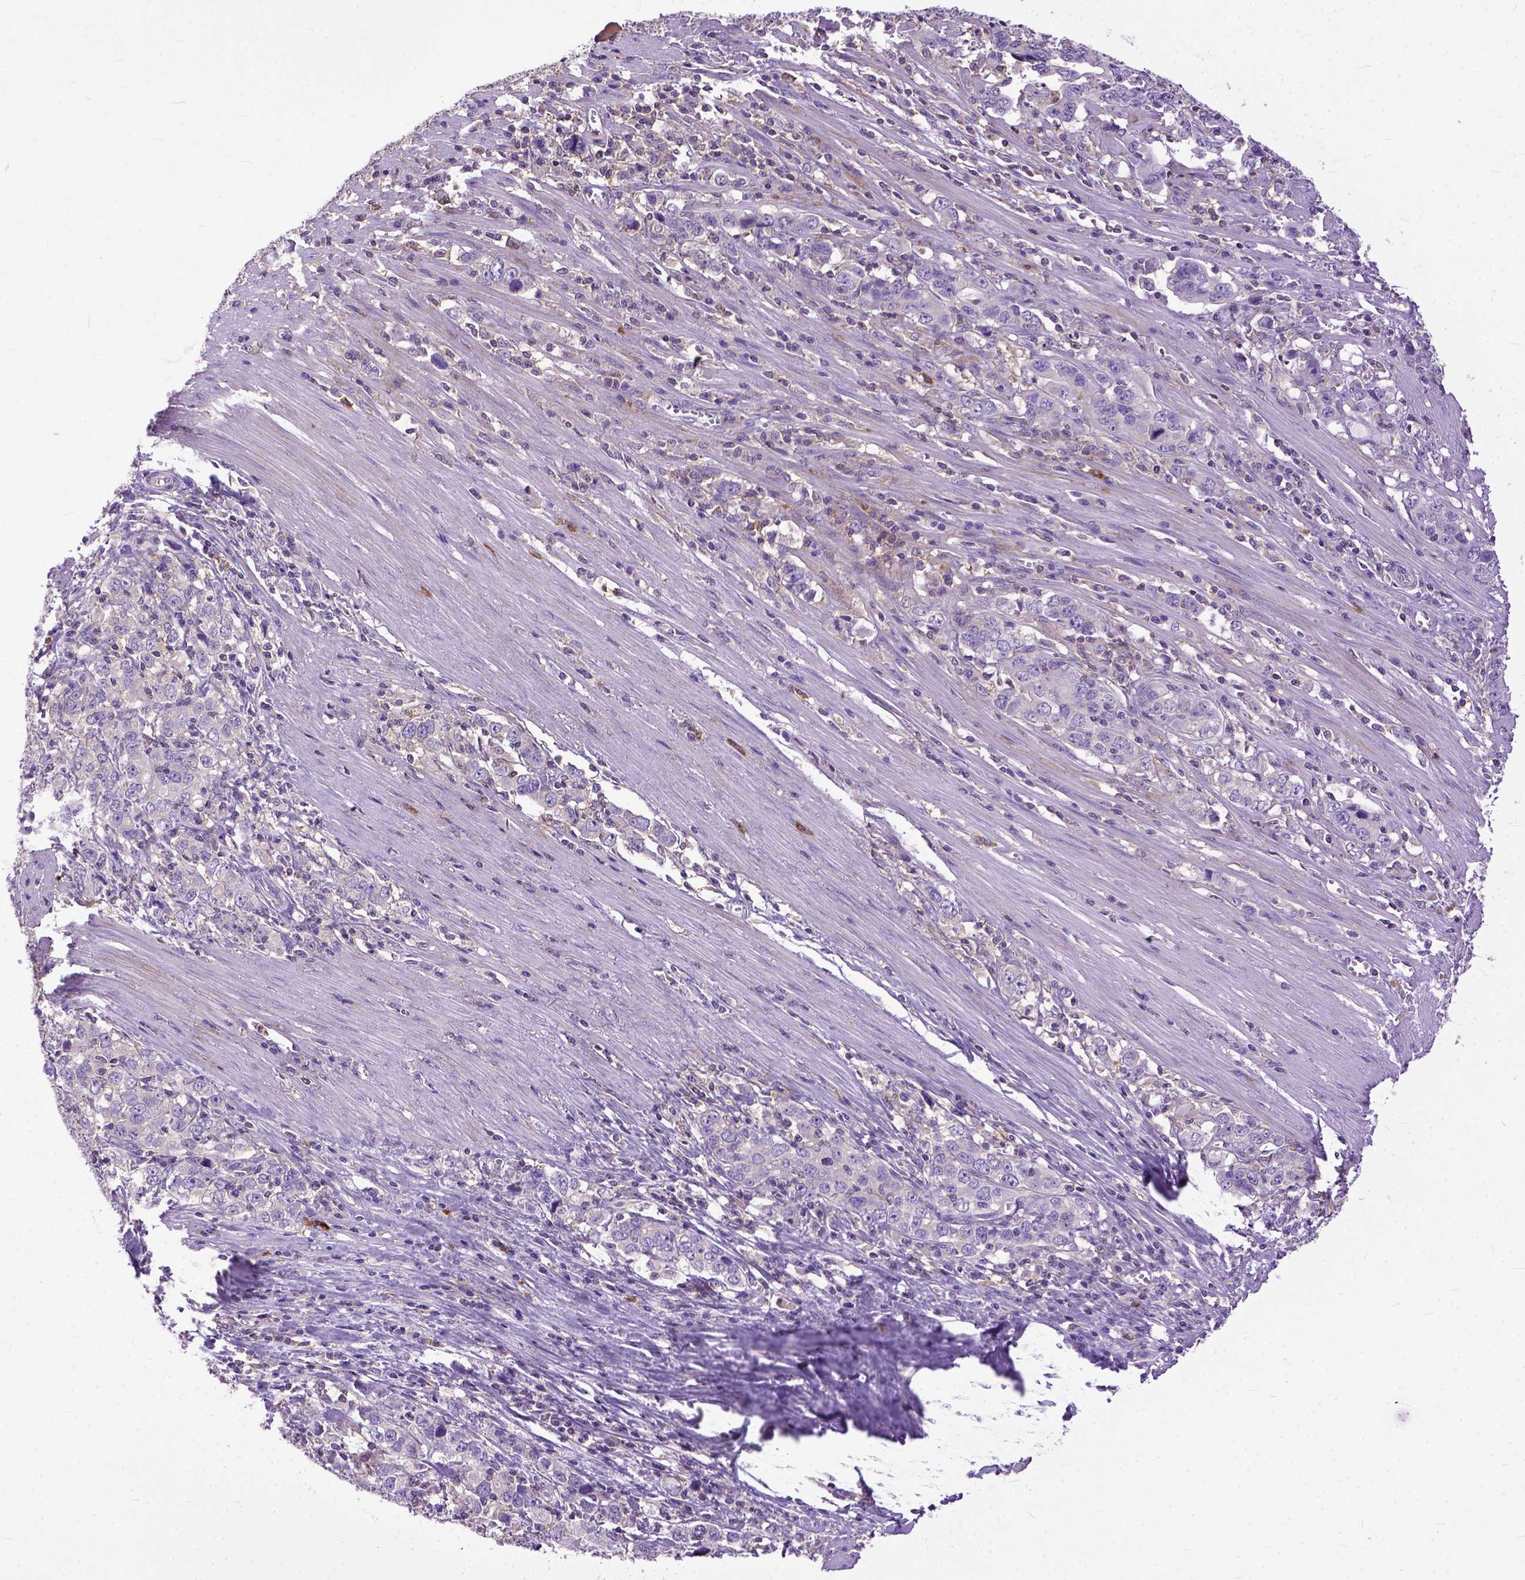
{"staining": {"intensity": "negative", "quantity": "none", "location": "none"}, "tissue": "stomach cancer", "cell_type": "Tumor cells", "image_type": "cancer", "snomed": [{"axis": "morphology", "description": "Adenocarcinoma, NOS"}, {"axis": "topography", "description": "Stomach, lower"}], "caption": "Adenocarcinoma (stomach) stained for a protein using immunohistochemistry displays no staining tumor cells.", "gene": "NAMPT", "patient": {"sex": "female", "age": 72}}